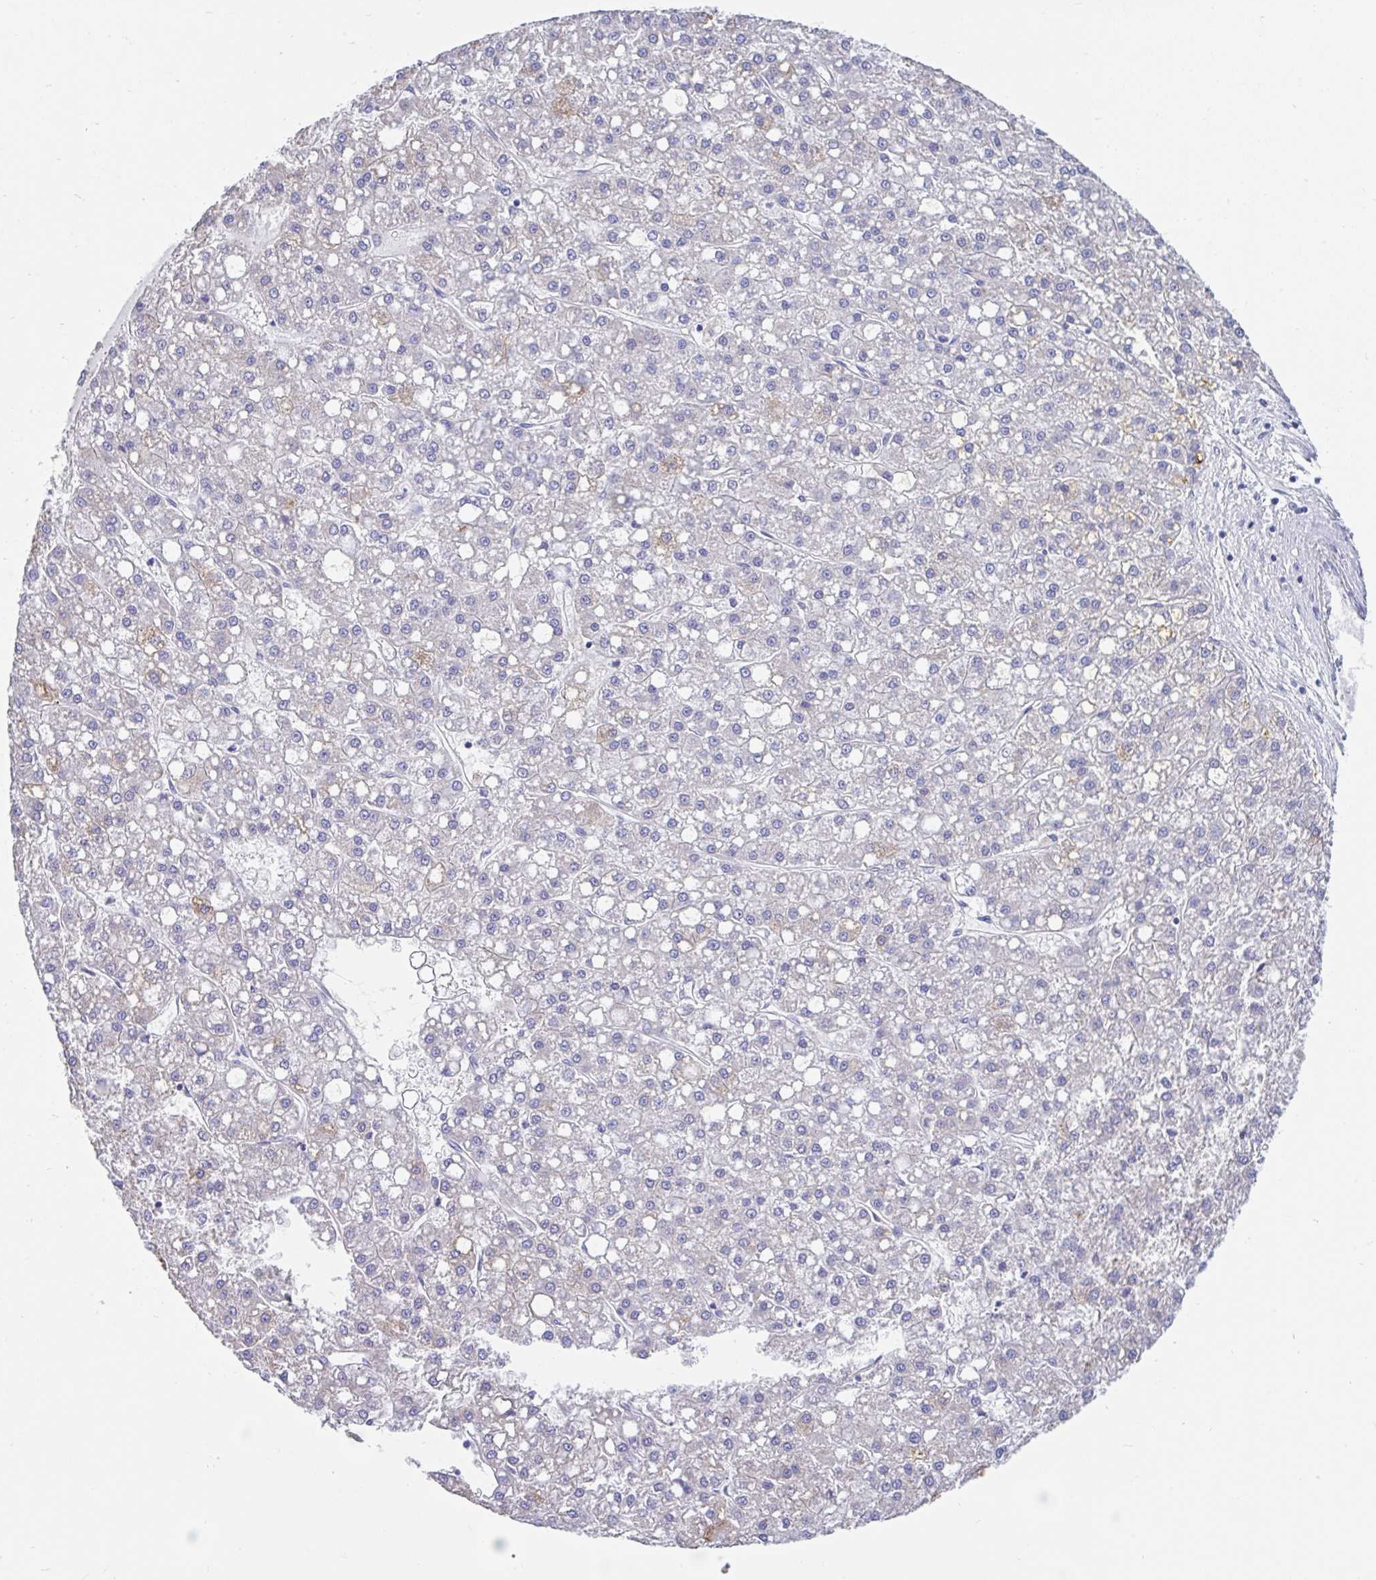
{"staining": {"intensity": "negative", "quantity": "none", "location": "none"}, "tissue": "liver cancer", "cell_type": "Tumor cells", "image_type": "cancer", "snomed": [{"axis": "morphology", "description": "Carcinoma, Hepatocellular, NOS"}, {"axis": "topography", "description": "Liver"}], "caption": "This is a histopathology image of immunohistochemistry (IHC) staining of liver hepatocellular carcinoma, which shows no expression in tumor cells.", "gene": "CCSAP", "patient": {"sex": "male", "age": 67}}